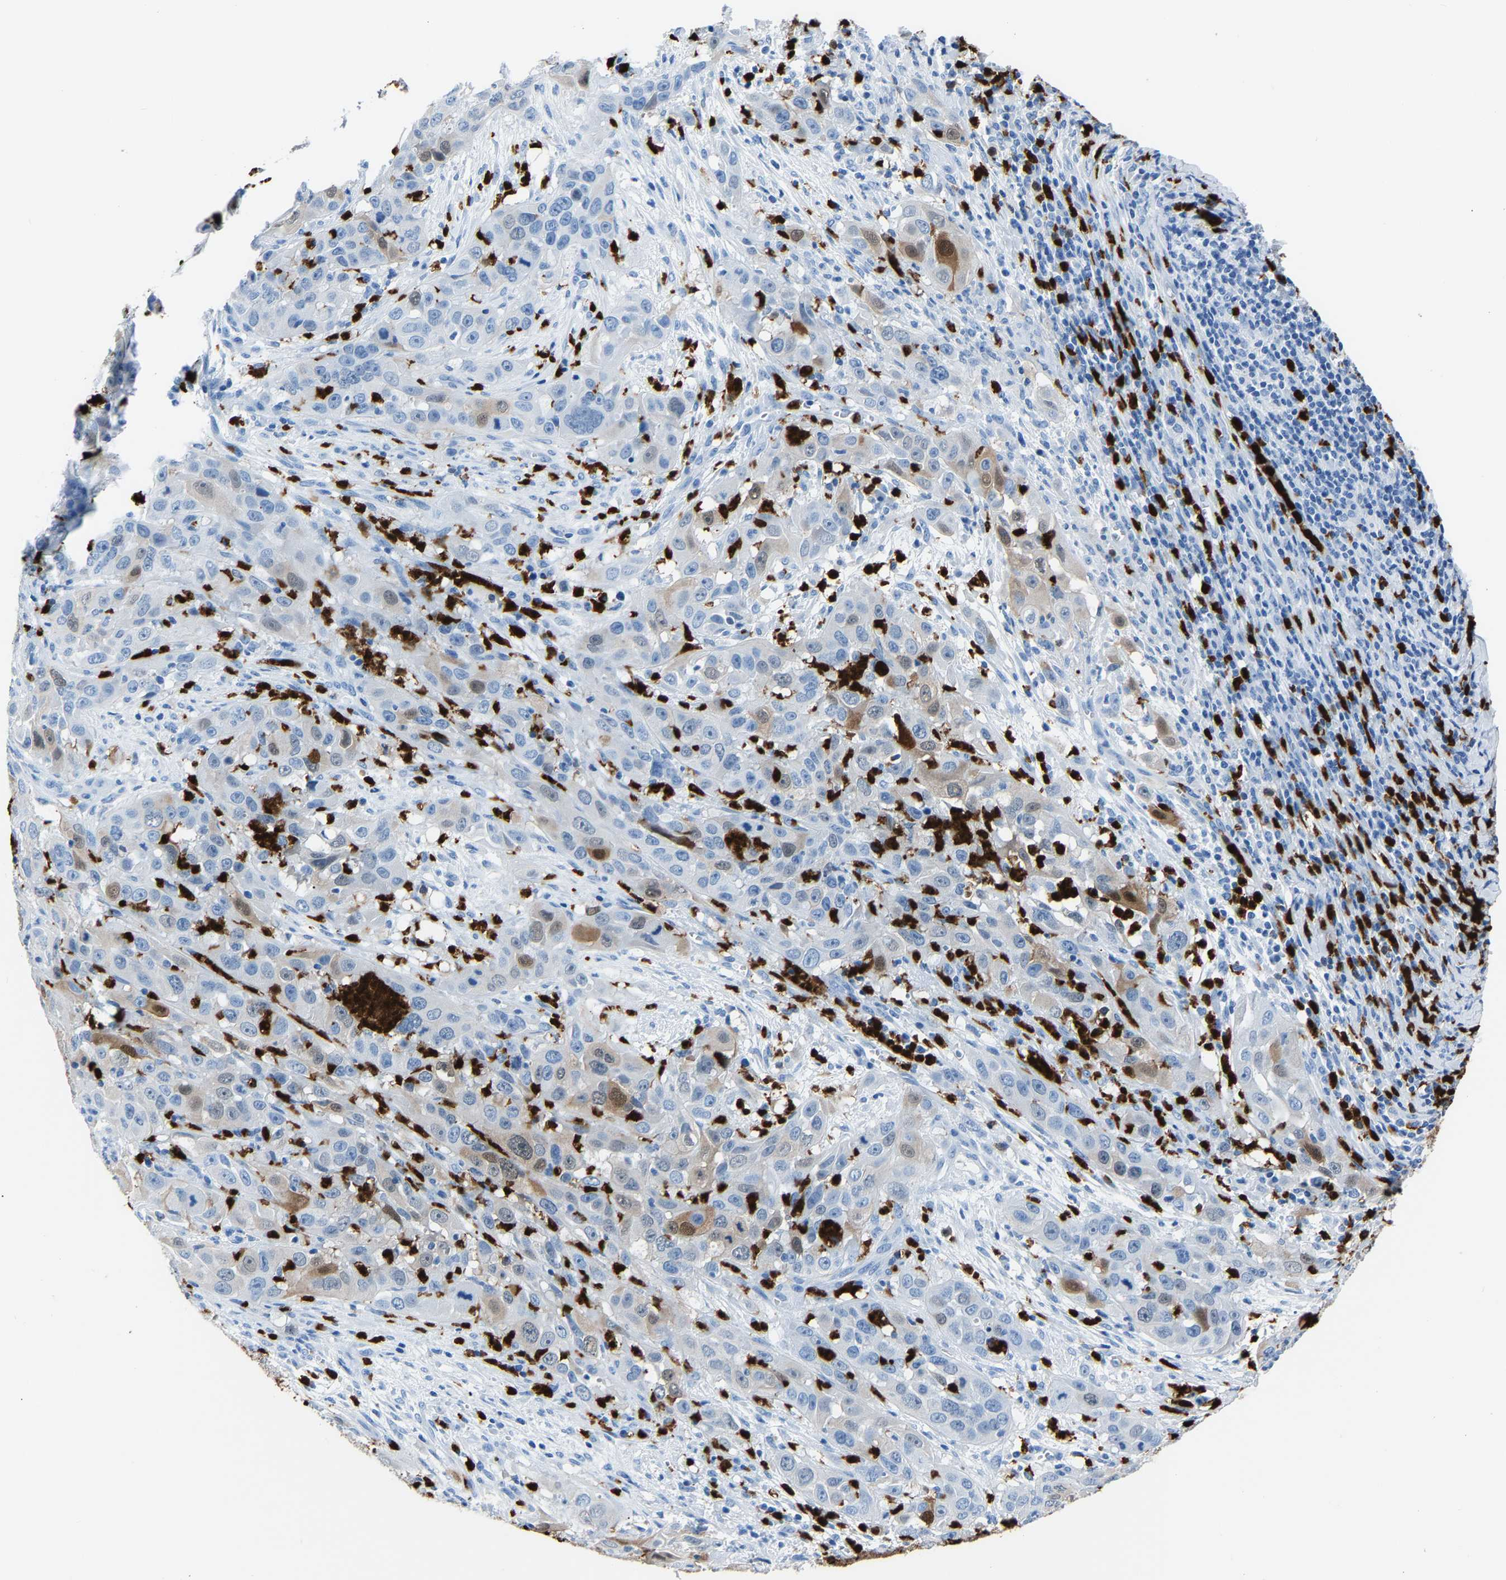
{"staining": {"intensity": "moderate", "quantity": "<25%", "location": "cytoplasmic/membranous"}, "tissue": "cervical cancer", "cell_type": "Tumor cells", "image_type": "cancer", "snomed": [{"axis": "morphology", "description": "Squamous cell carcinoma, NOS"}, {"axis": "topography", "description": "Cervix"}], "caption": "DAB (3,3'-diaminobenzidine) immunohistochemical staining of cervical cancer displays moderate cytoplasmic/membranous protein staining in about <25% of tumor cells. Using DAB (brown) and hematoxylin (blue) stains, captured at high magnification using brightfield microscopy.", "gene": "S100P", "patient": {"sex": "female", "age": 32}}